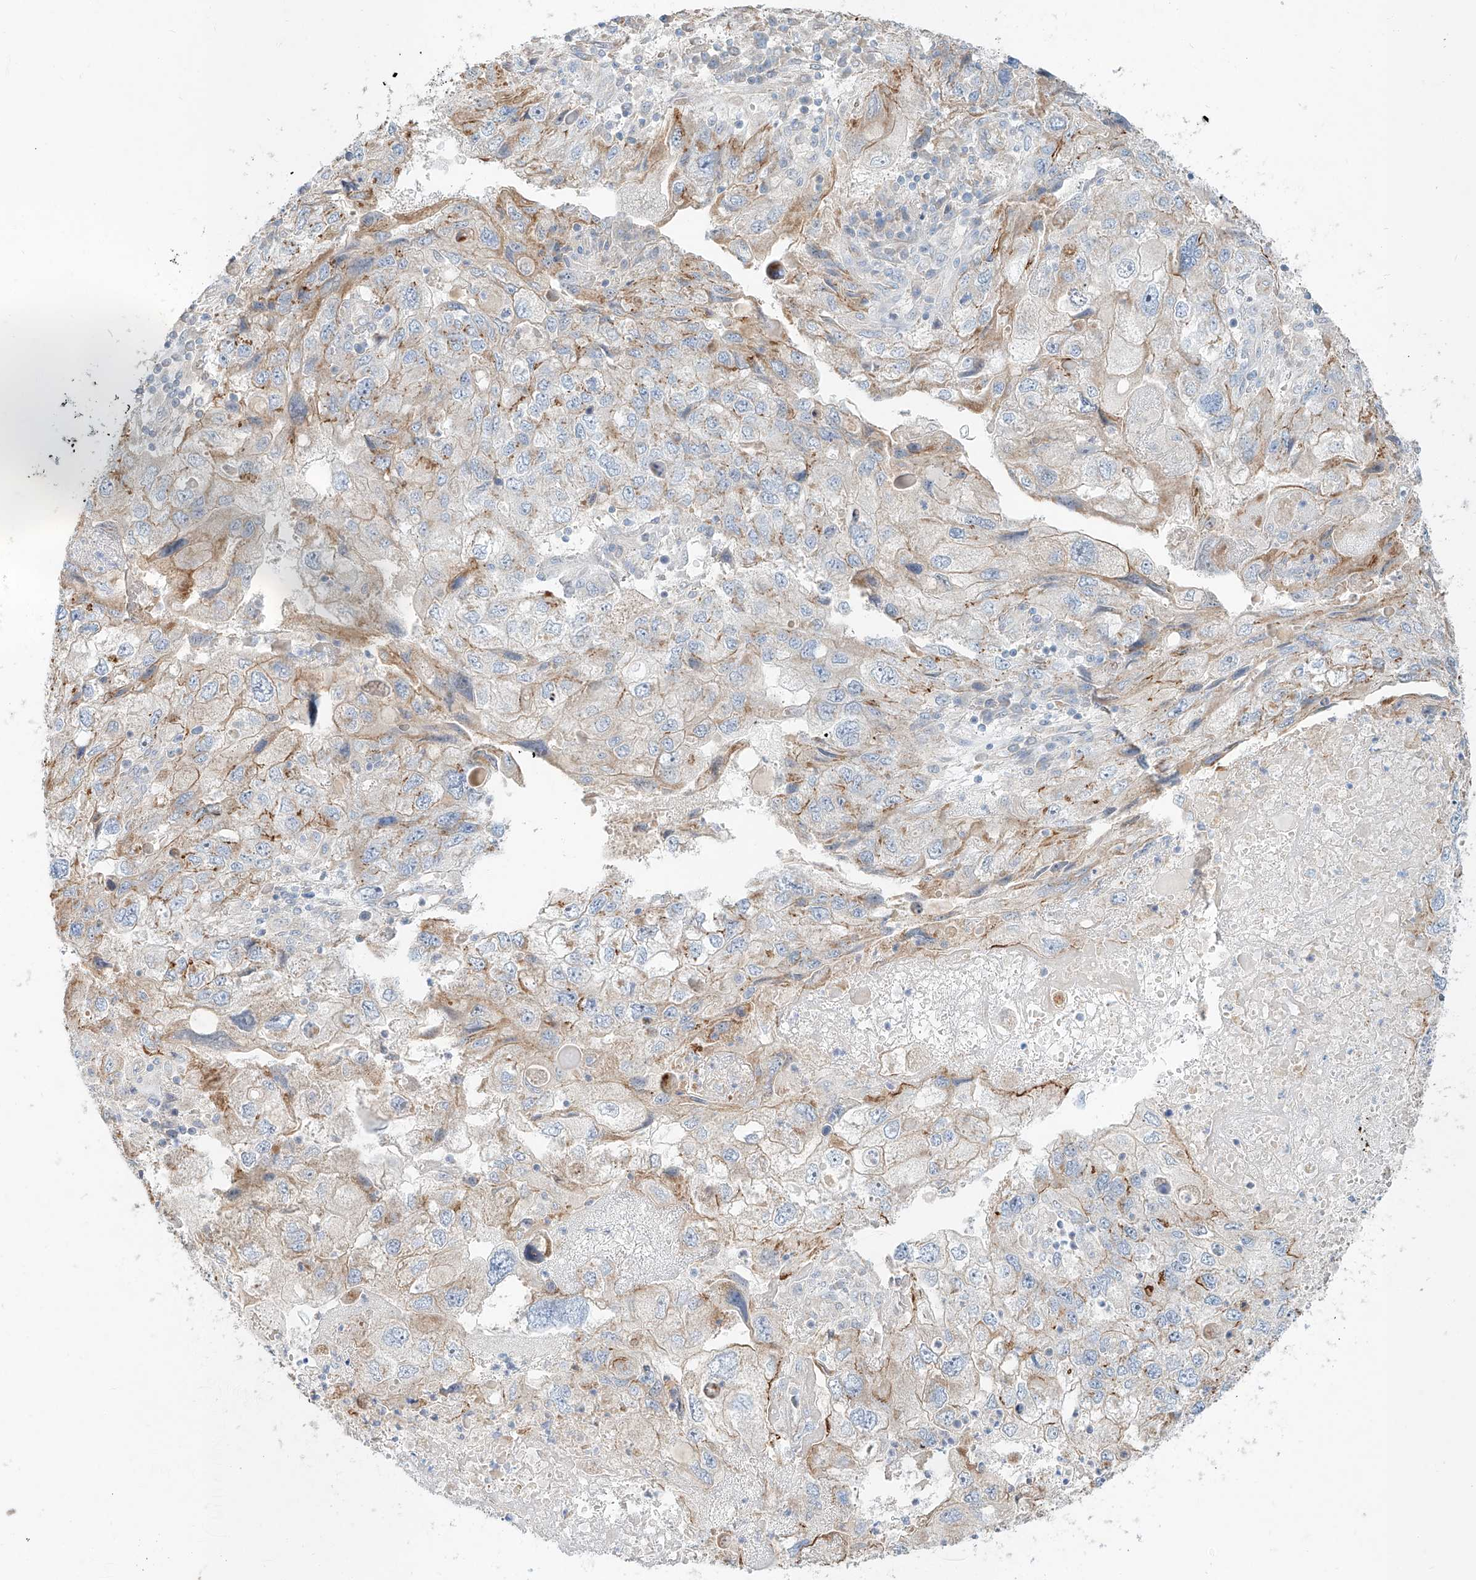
{"staining": {"intensity": "moderate", "quantity": "<25%", "location": "cytoplasmic/membranous"}, "tissue": "endometrial cancer", "cell_type": "Tumor cells", "image_type": "cancer", "snomed": [{"axis": "morphology", "description": "Adenocarcinoma, NOS"}, {"axis": "topography", "description": "Endometrium"}], "caption": "Adenocarcinoma (endometrial) stained with a brown dye exhibits moderate cytoplasmic/membranous positive staining in approximately <25% of tumor cells.", "gene": "AJM1", "patient": {"sex": "female", "age": 49}}